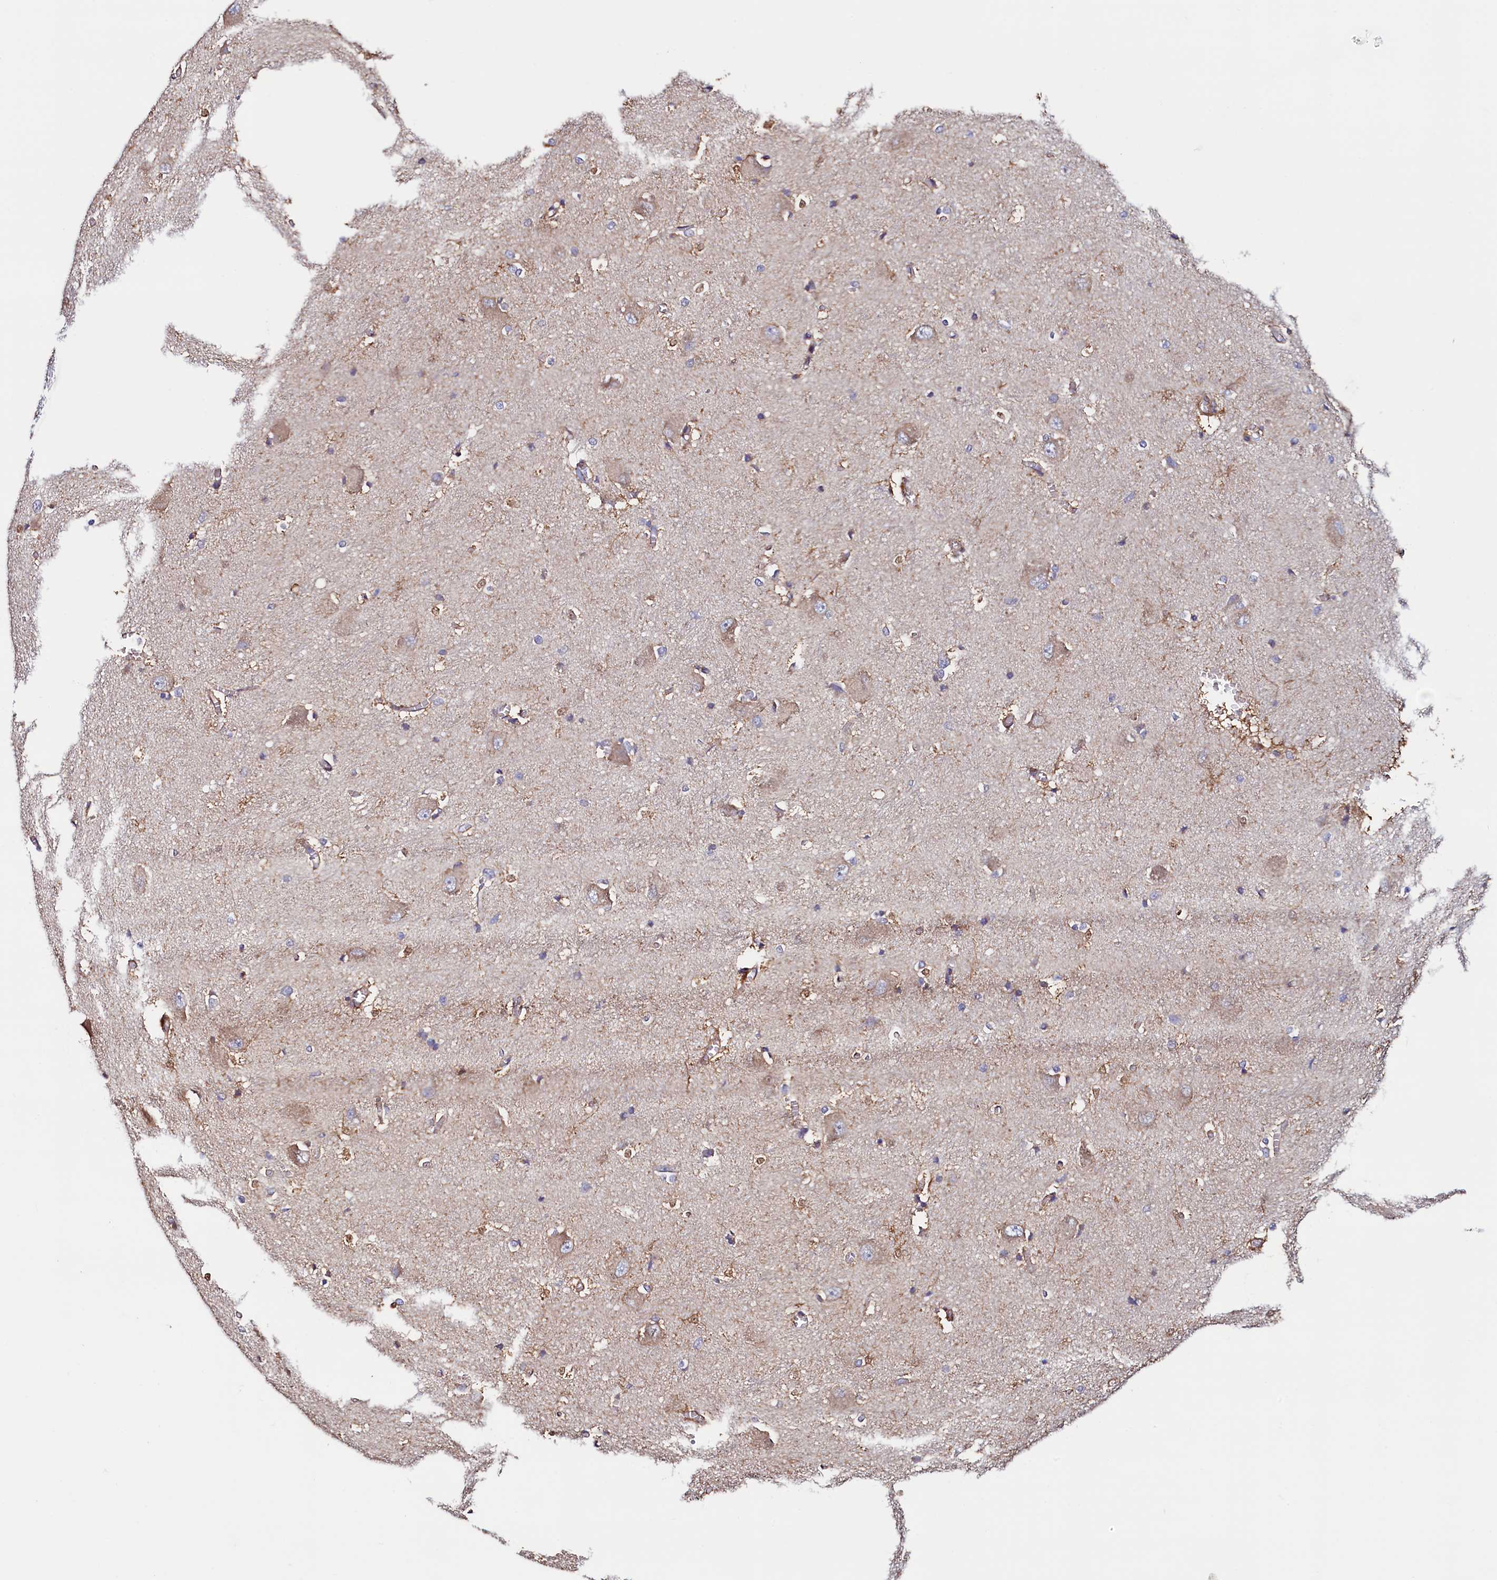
{"staining": {"intensity": "moderate", "quantity": "<25%", "location": "cytoplasmic/membranous"}, "tissue": "caudate", "cell_type": "Glial cells", "image_type": "normal", "snomed": [{"axis": "morphology", "description": "Normal tissue, NOS"}, {"axis": "topography", "description": "Lateral ventricle wall"}], "caption": "Protein positivity by immunohistochemistry demonstrates moderate cytoplasmic/membranous positivity in about <25% of glial cells in benign caudate.", "gene": "ATXN2L", "patient": {"sex": "male", "age": 37}}